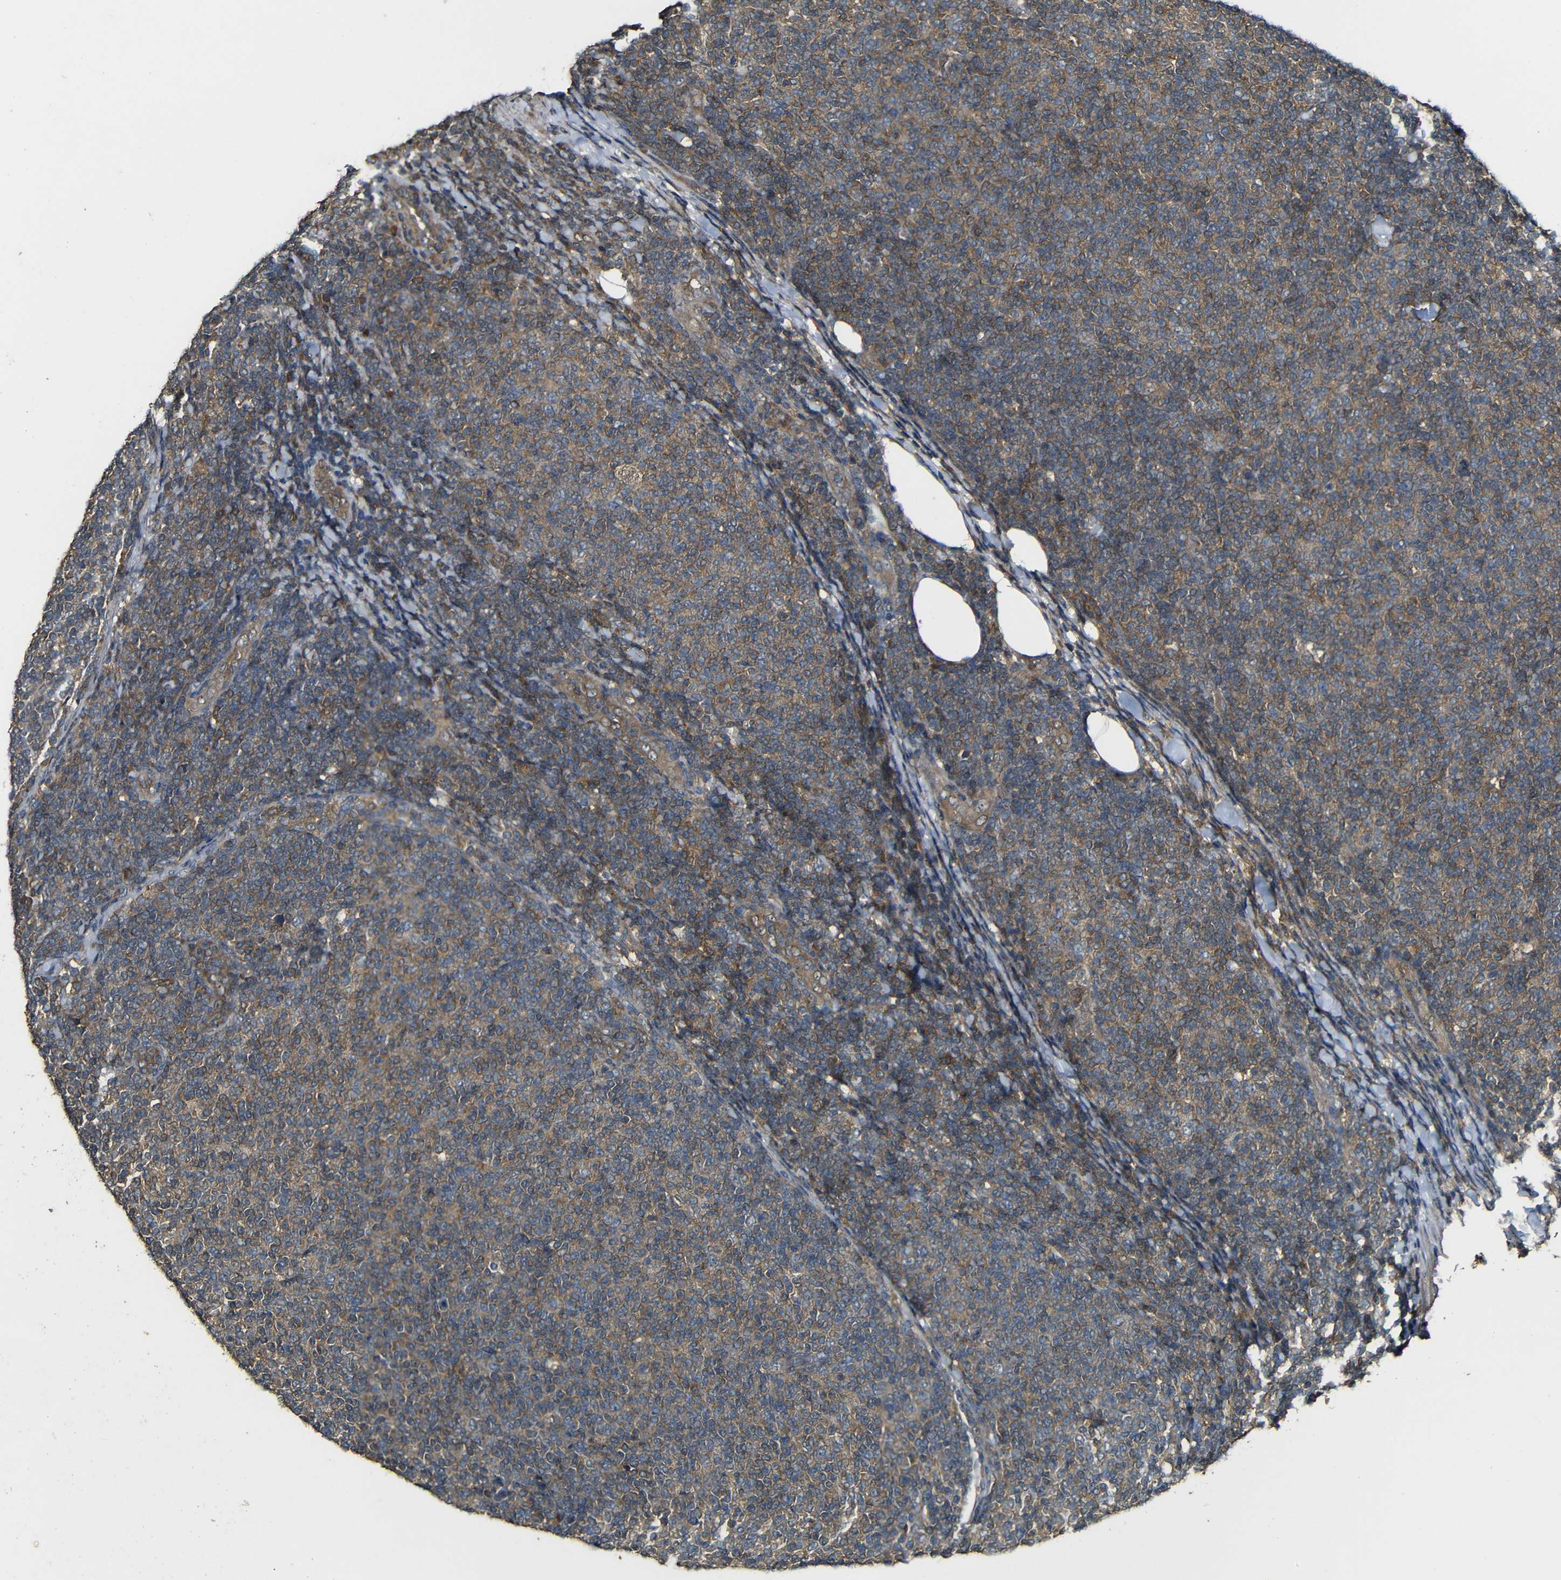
{"staining": {"intensity": "moderate", "quantity": ">75%", "location": "cytoplasmic/membranous"}, "tissue": "lymphoma", "cell_type": "Tumor cells", "image_type": "cancer", "snomed": [{"axis": "morphology", "description": "Malignant lymphoma, non-Hodgkin's type, Low grade"}, {"axis": "topography", "description": "Lymph node"}], "caption": "Protein analysis of low-grade malignant lymphoma, non-Hodgkin's type tissue demonstrates moderate cytoplasmic/membranous expression in approximately >75% of tumor cells. (DAB (3,3'-diaminobenzidine) IHC with brightfield microscopy, high magnification).", "gene": "CASP8", "patient": {"sex": "male", "age": 66}}